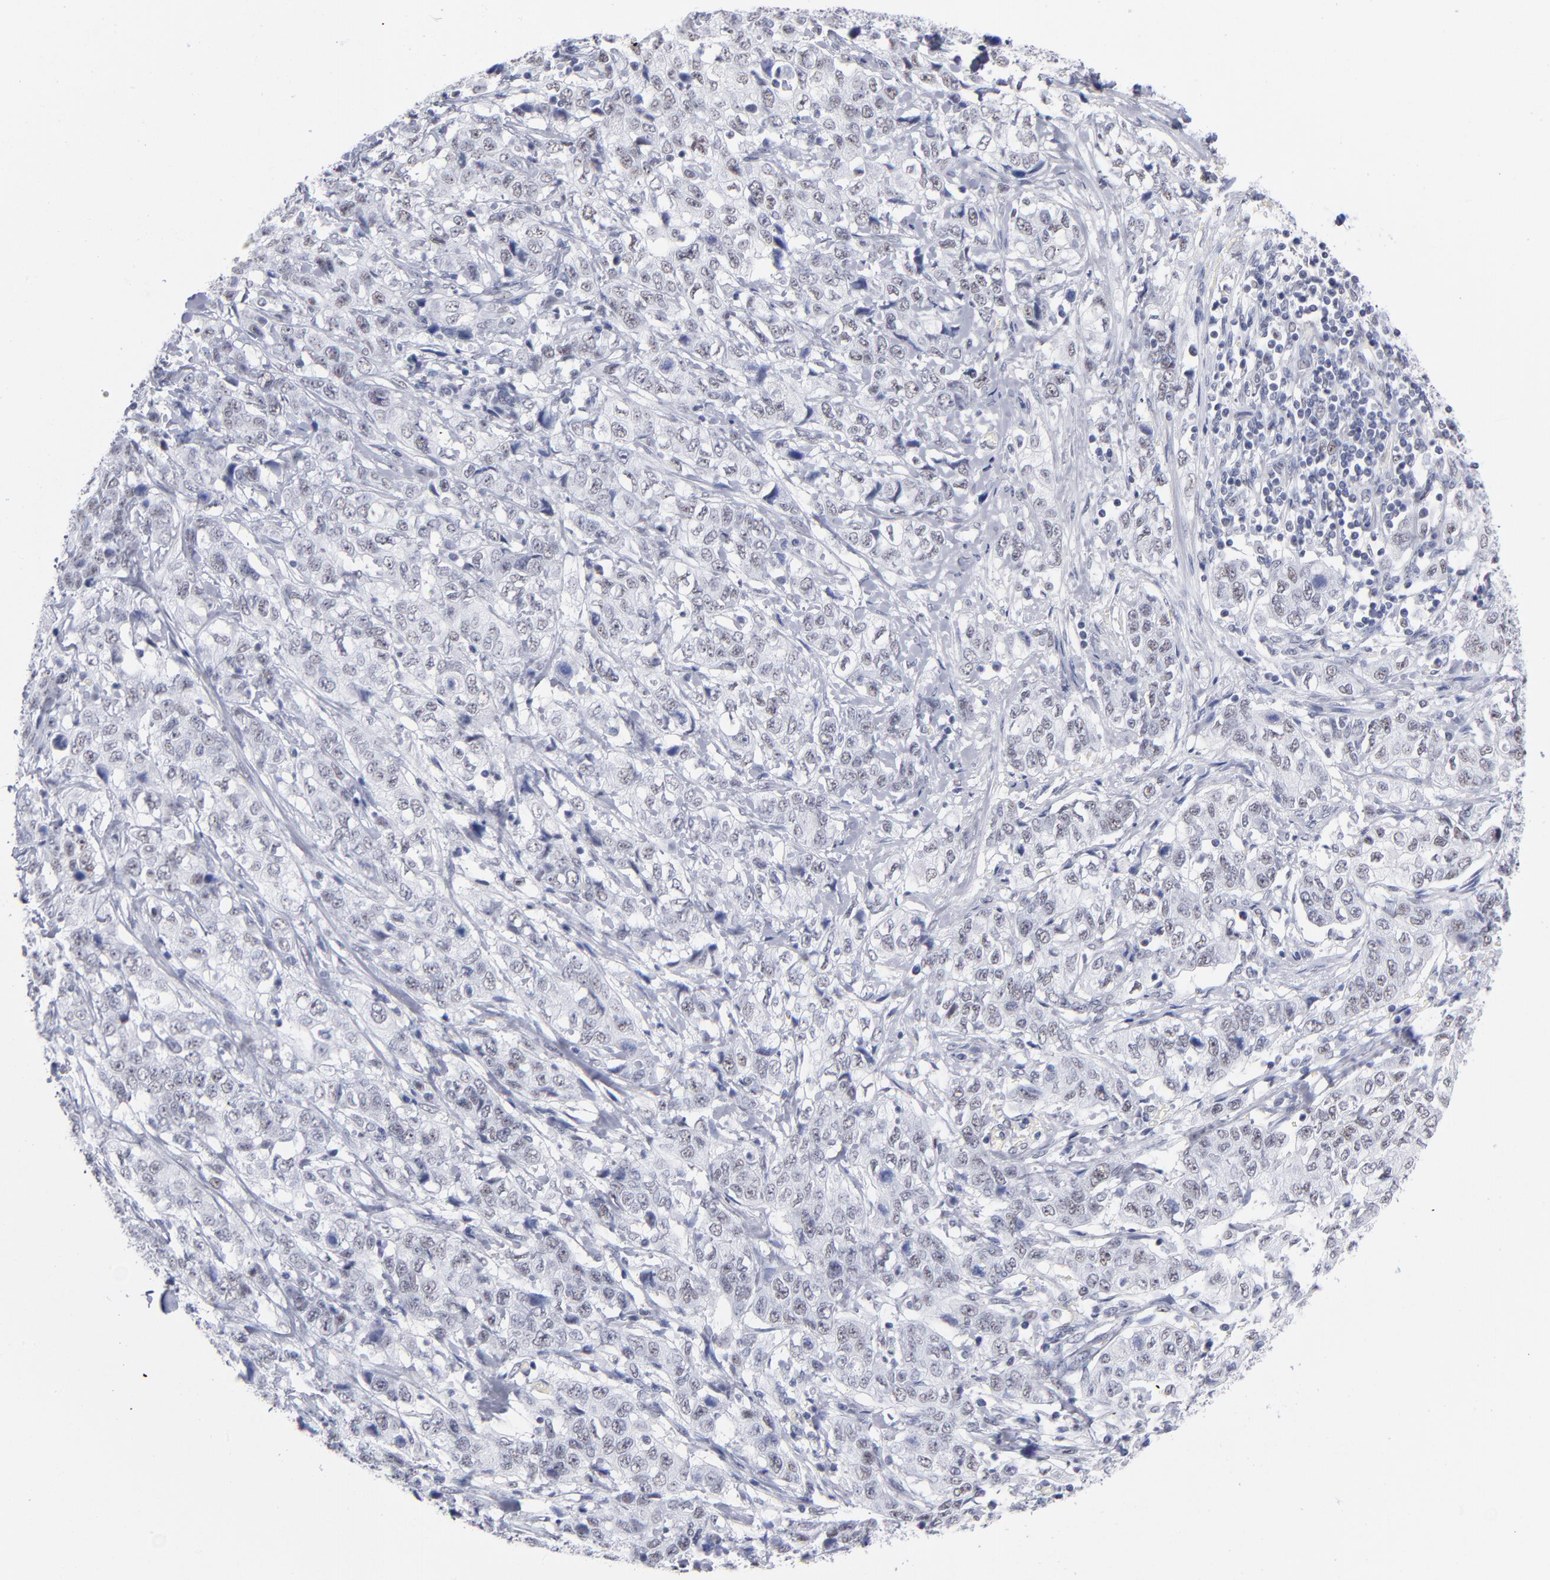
{"staining": {"intensity": "weak", "quantity": "<25%", "location": "nuclear"}, "tissue": "stomach cancer", "cell_type": "Tumor cells", "image_type": "cancer", "snomed": [{"axis": "morphology", "description": "Adenocarcinoma, NOS"}, {"axis": "topography", "description": "Stomach"}], "caption": "A photomicrograph of adenocarcinoma (stomach) stained for a protein shows no brown staining in tumor cells.", "gene": "SNRPB", "patient": {"sex": "male", "age": 48}}